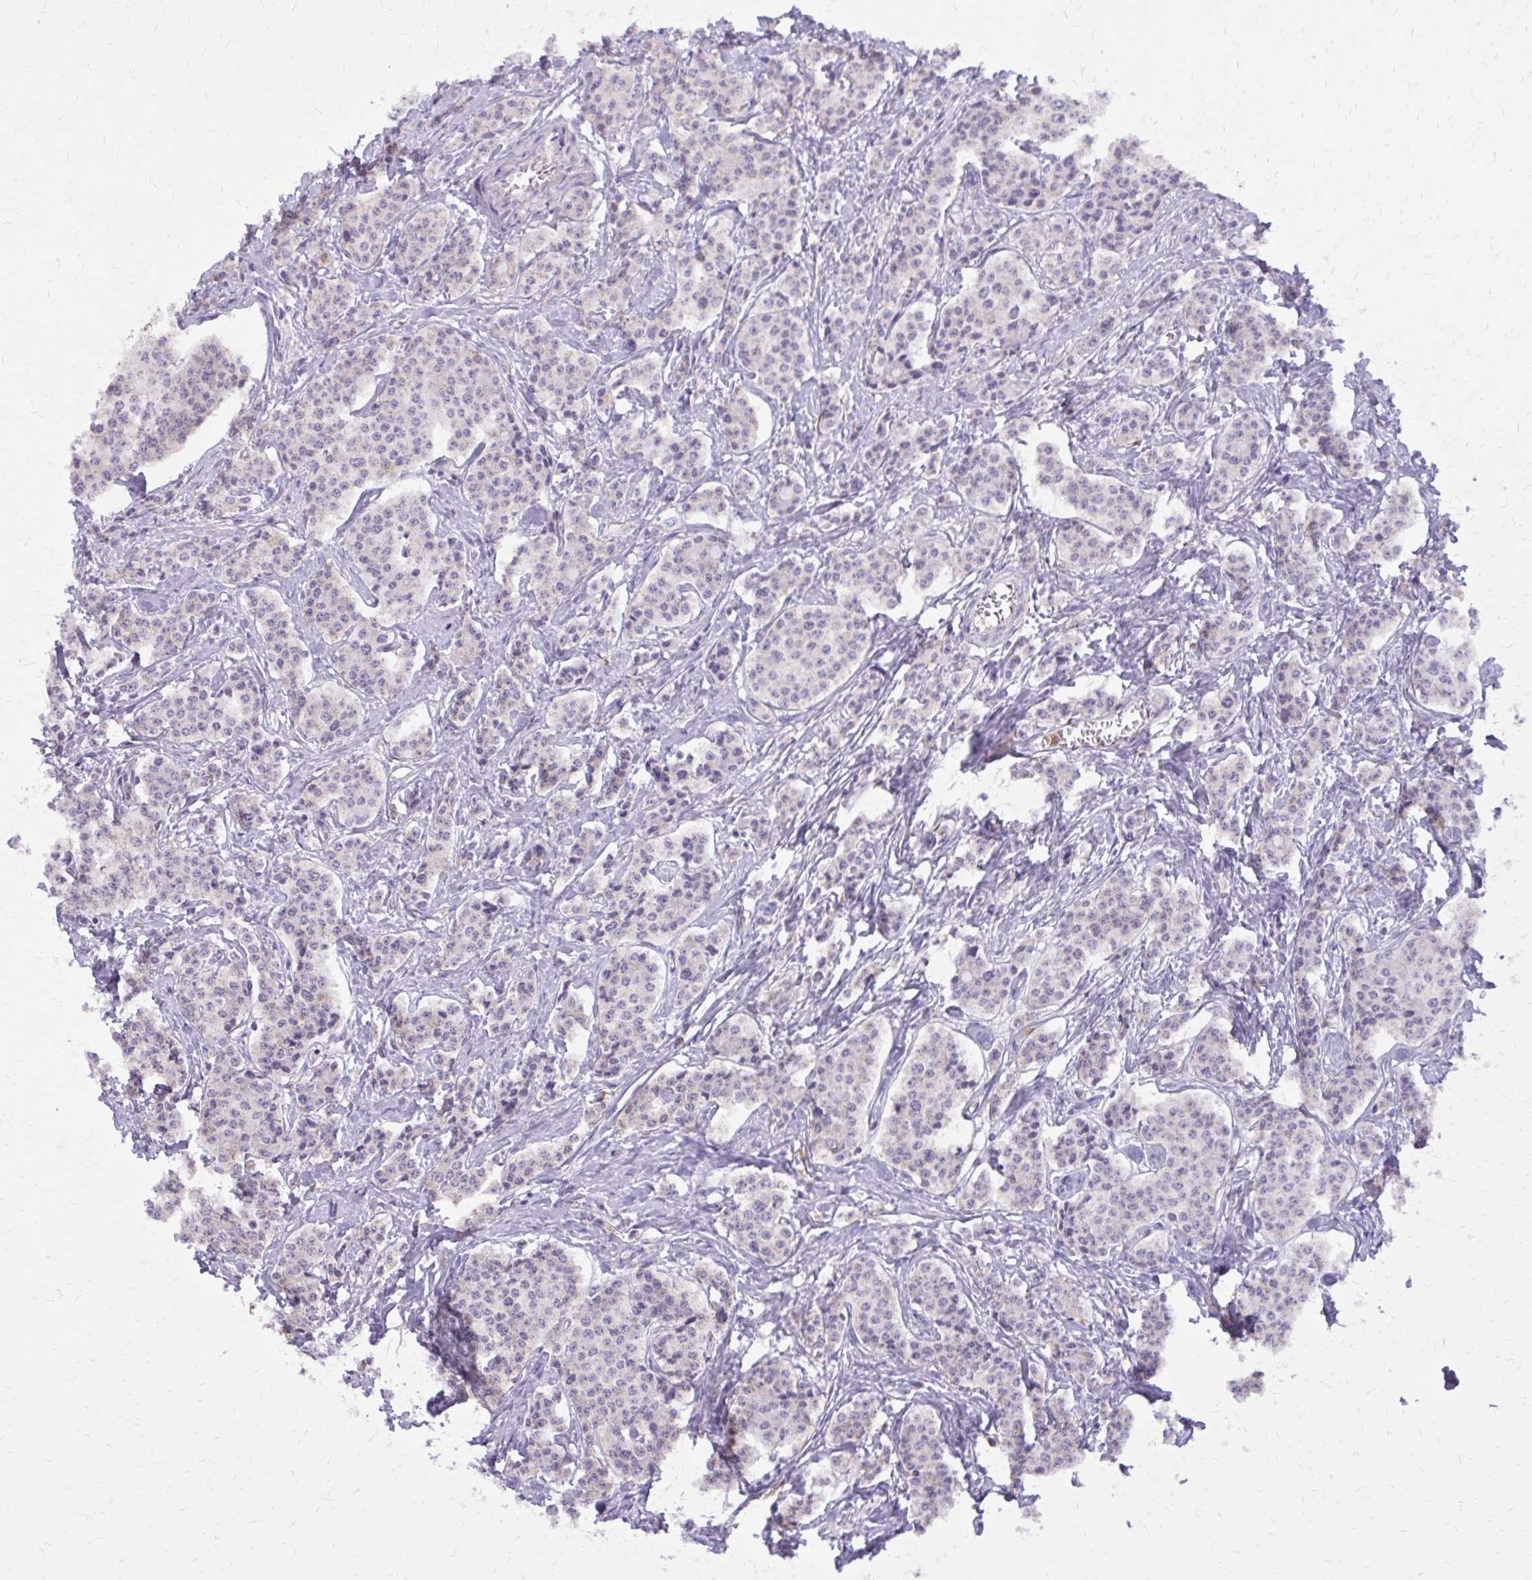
{"staining": {"intensity": "negative", "quantity": "none", "location": "none"}, "tissue": "carcinoid", "cell_type": "Tumor cells", "image_type": "cancer", "snomed": [{"axis": "morphology", "description": "Carcinoid, malignant, NOS"}, {"axis": "topography", "description": "Small intestine"}], "caption": "This is an immunohistochemistry (IHC) image of human carcinoid (malignant). There is no positivity in tumor cells.", "gene": "CAT", "patient": {"sex": "female", "age": 64}}